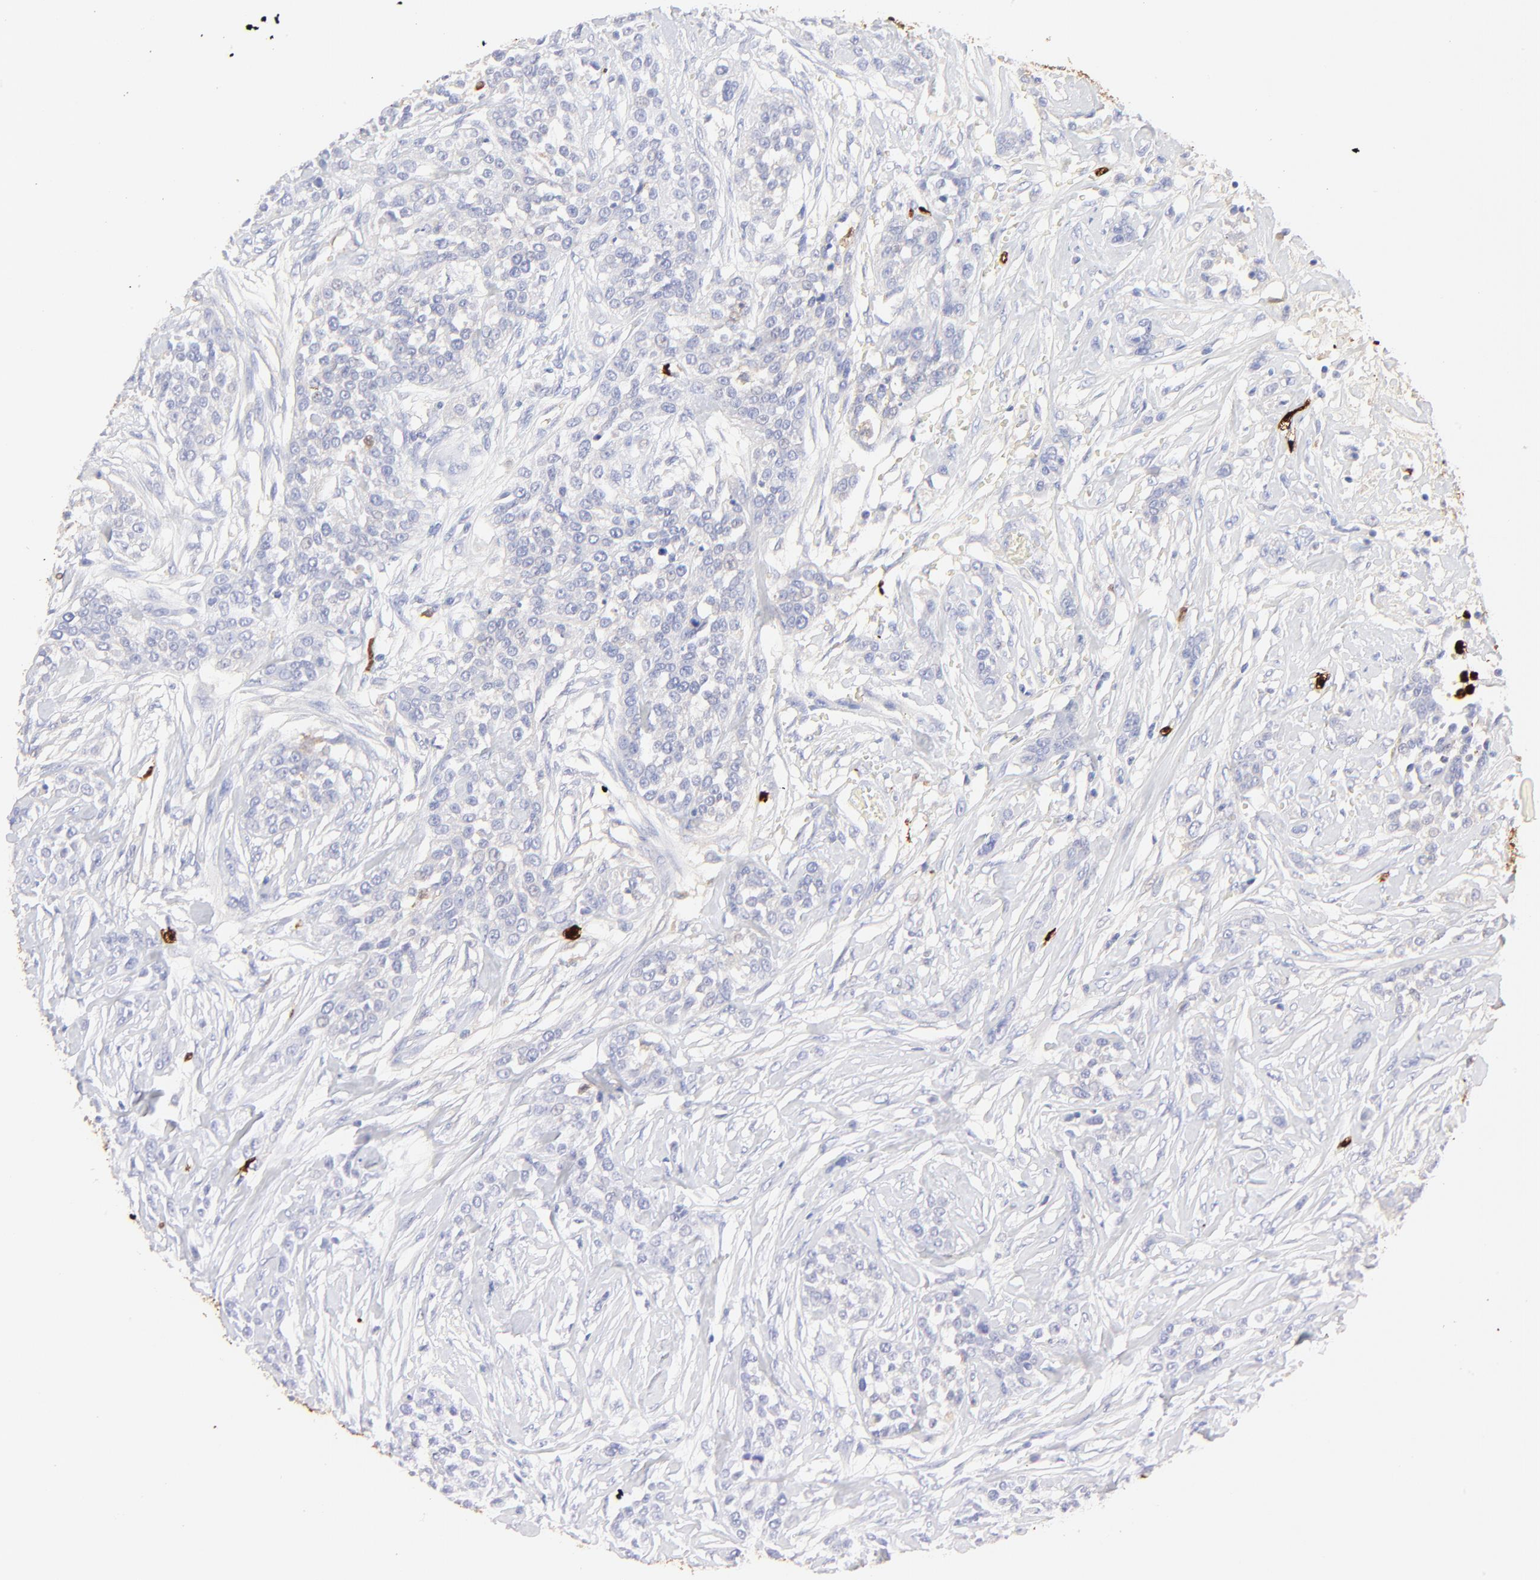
{"staining": {"intensity": "negative", "quantity": "none", "location": "none"}, "tissue": "urothelial cancer", "cell_type": "Tumor cells", "image_type": "cancer", "snomed": [{"axis": "morphology", "description": "Urothelial carcinoma, High grade"}, {"axis": "topography", "description": "Urinary bladder"}], "caption": "This micrograph is of urothelial cancer stained with immunohistochemistry (IHC) to label a protein in brown with the nuclei are counter-stained blue. There is no staining in tumor cells. Nuclei are stained in blue.", "gene": "S100A12", "patient": {"sex": "male", "age": 56}}